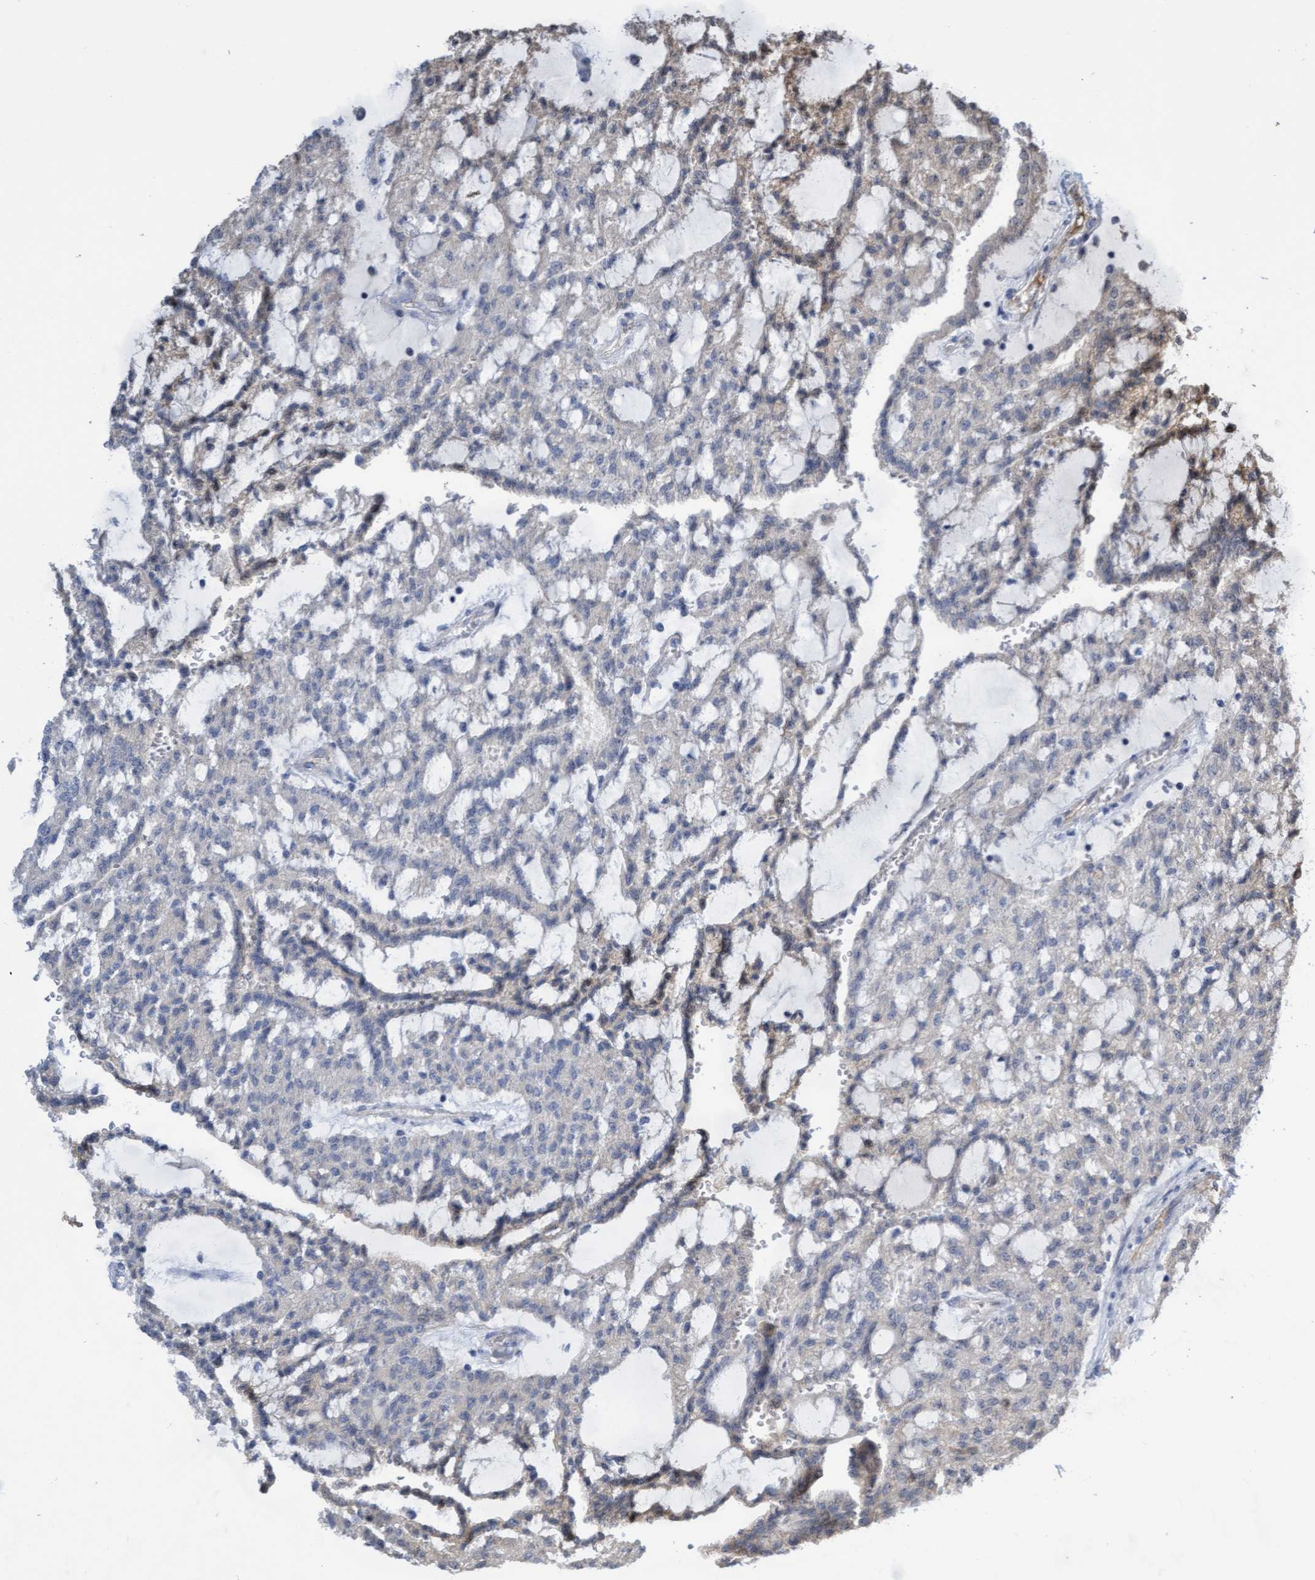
{"staining": {"intensity": "negative", "quantity": "none", "location": "none"}, "tissue": "renal cancer", "cell_type": "Tumor cells", "image_type": "cancer", "snomed": [{"axis": "morphology", "description": "Adenocarcinoma, NOS"}, {"axis": "topography", "description": "Kidney"}], "caption": "This is an immunohistochemistry photomicrograph of renal cancer (adenocarcinoma). There is no staining in tumor cells.", "gene": "ITFG1", "patient": {"sex": "male", "age": 63}}